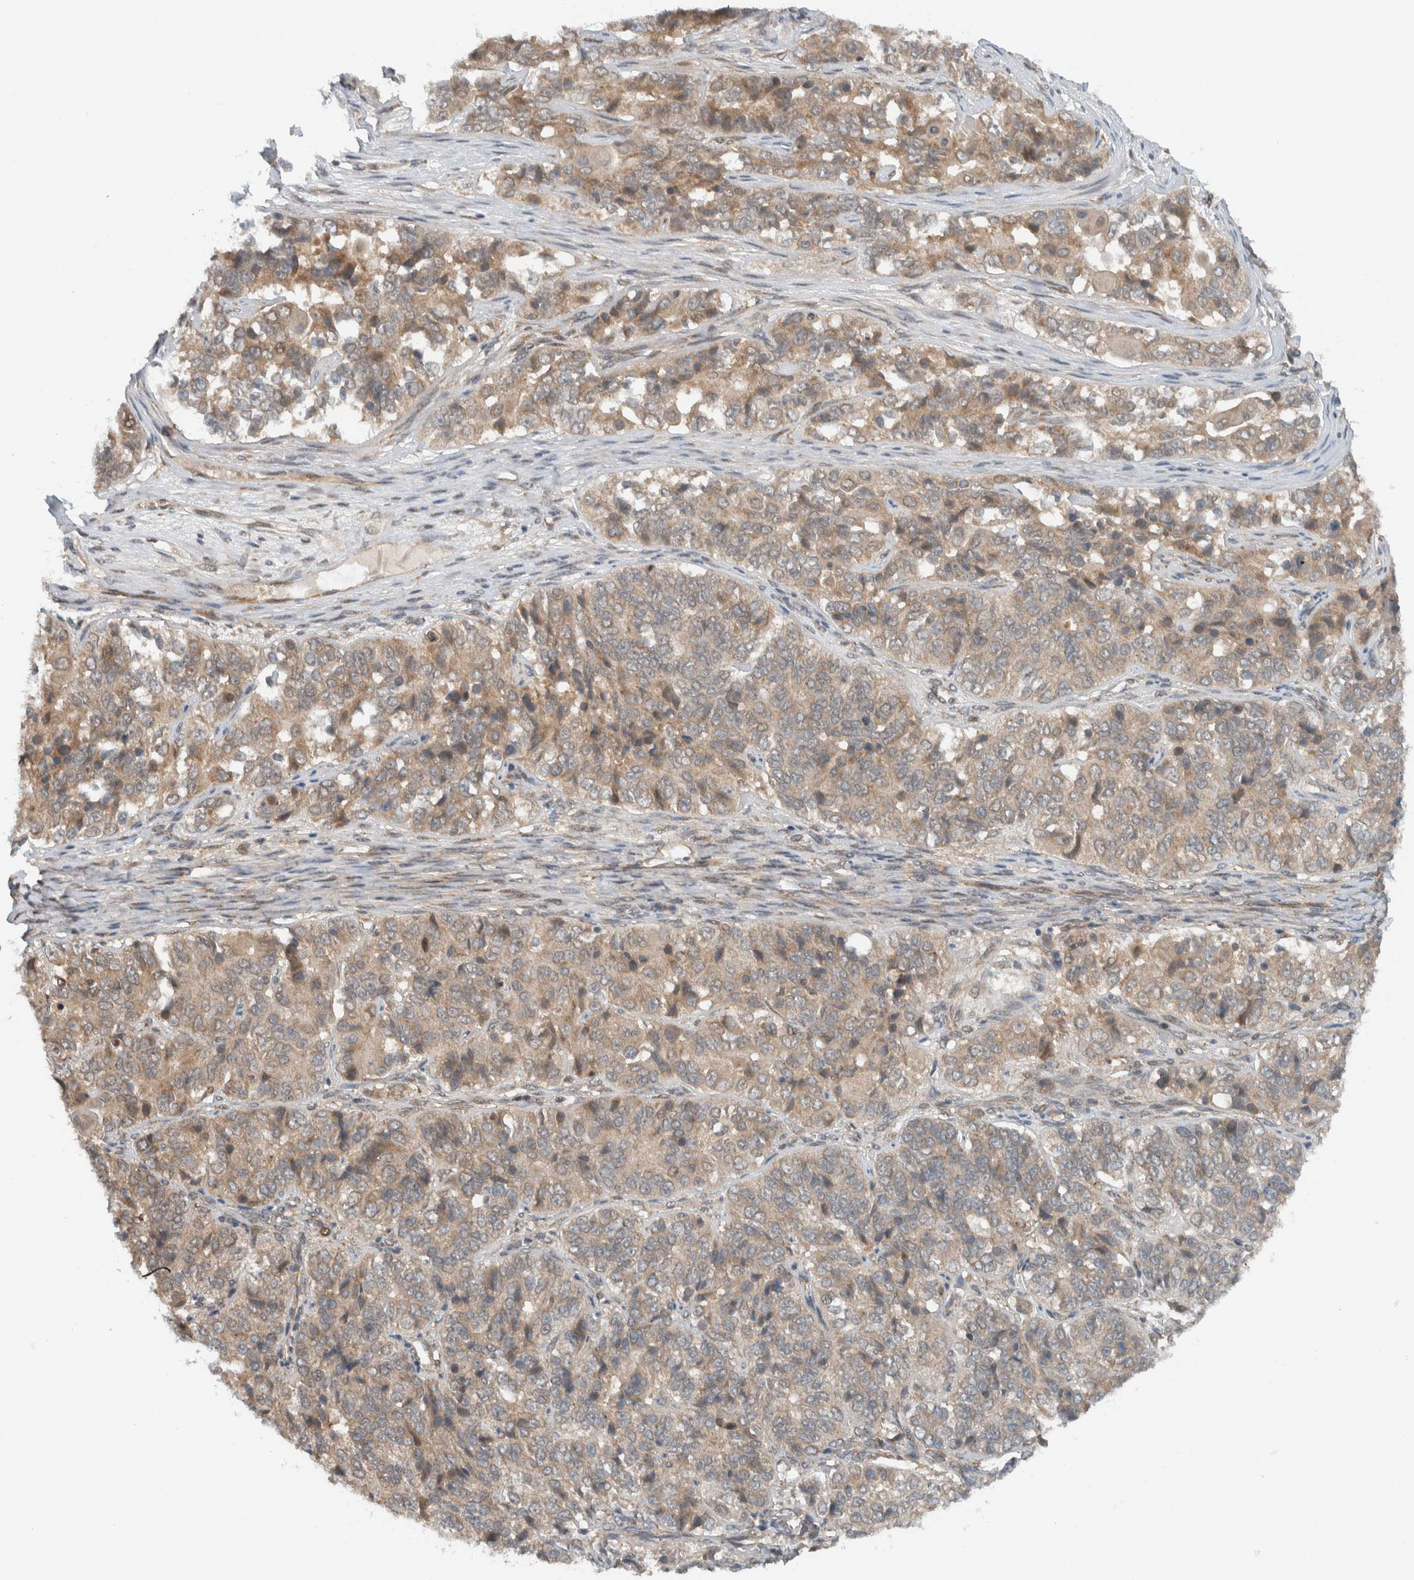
{"staining": {"intensity": "weak", "quantity": ">75%", "location": "cytoplasmic/membranous"}, "tissue": "ovarian cancer", "cell_type": "Tumor cells", "image_type": "cancer", "snomed": [{"axis": "morphology", "description": "Carcinoma, endometroid"}, {"axis": "topography", "description": "Ovary"}], "caption": "The photomicrograph exhibits staining of endometroid carcinoma (ovarian), revealing weak cytoplasmic/membranous protein positivity (brown color) within tumor cells. (DAB (3,3'-diaminobenzidine) IHC, brown staining for protein, blue staining for nuclei).", "gene": "KLHL6", "patient": {"sex": "female", "age": 51}}